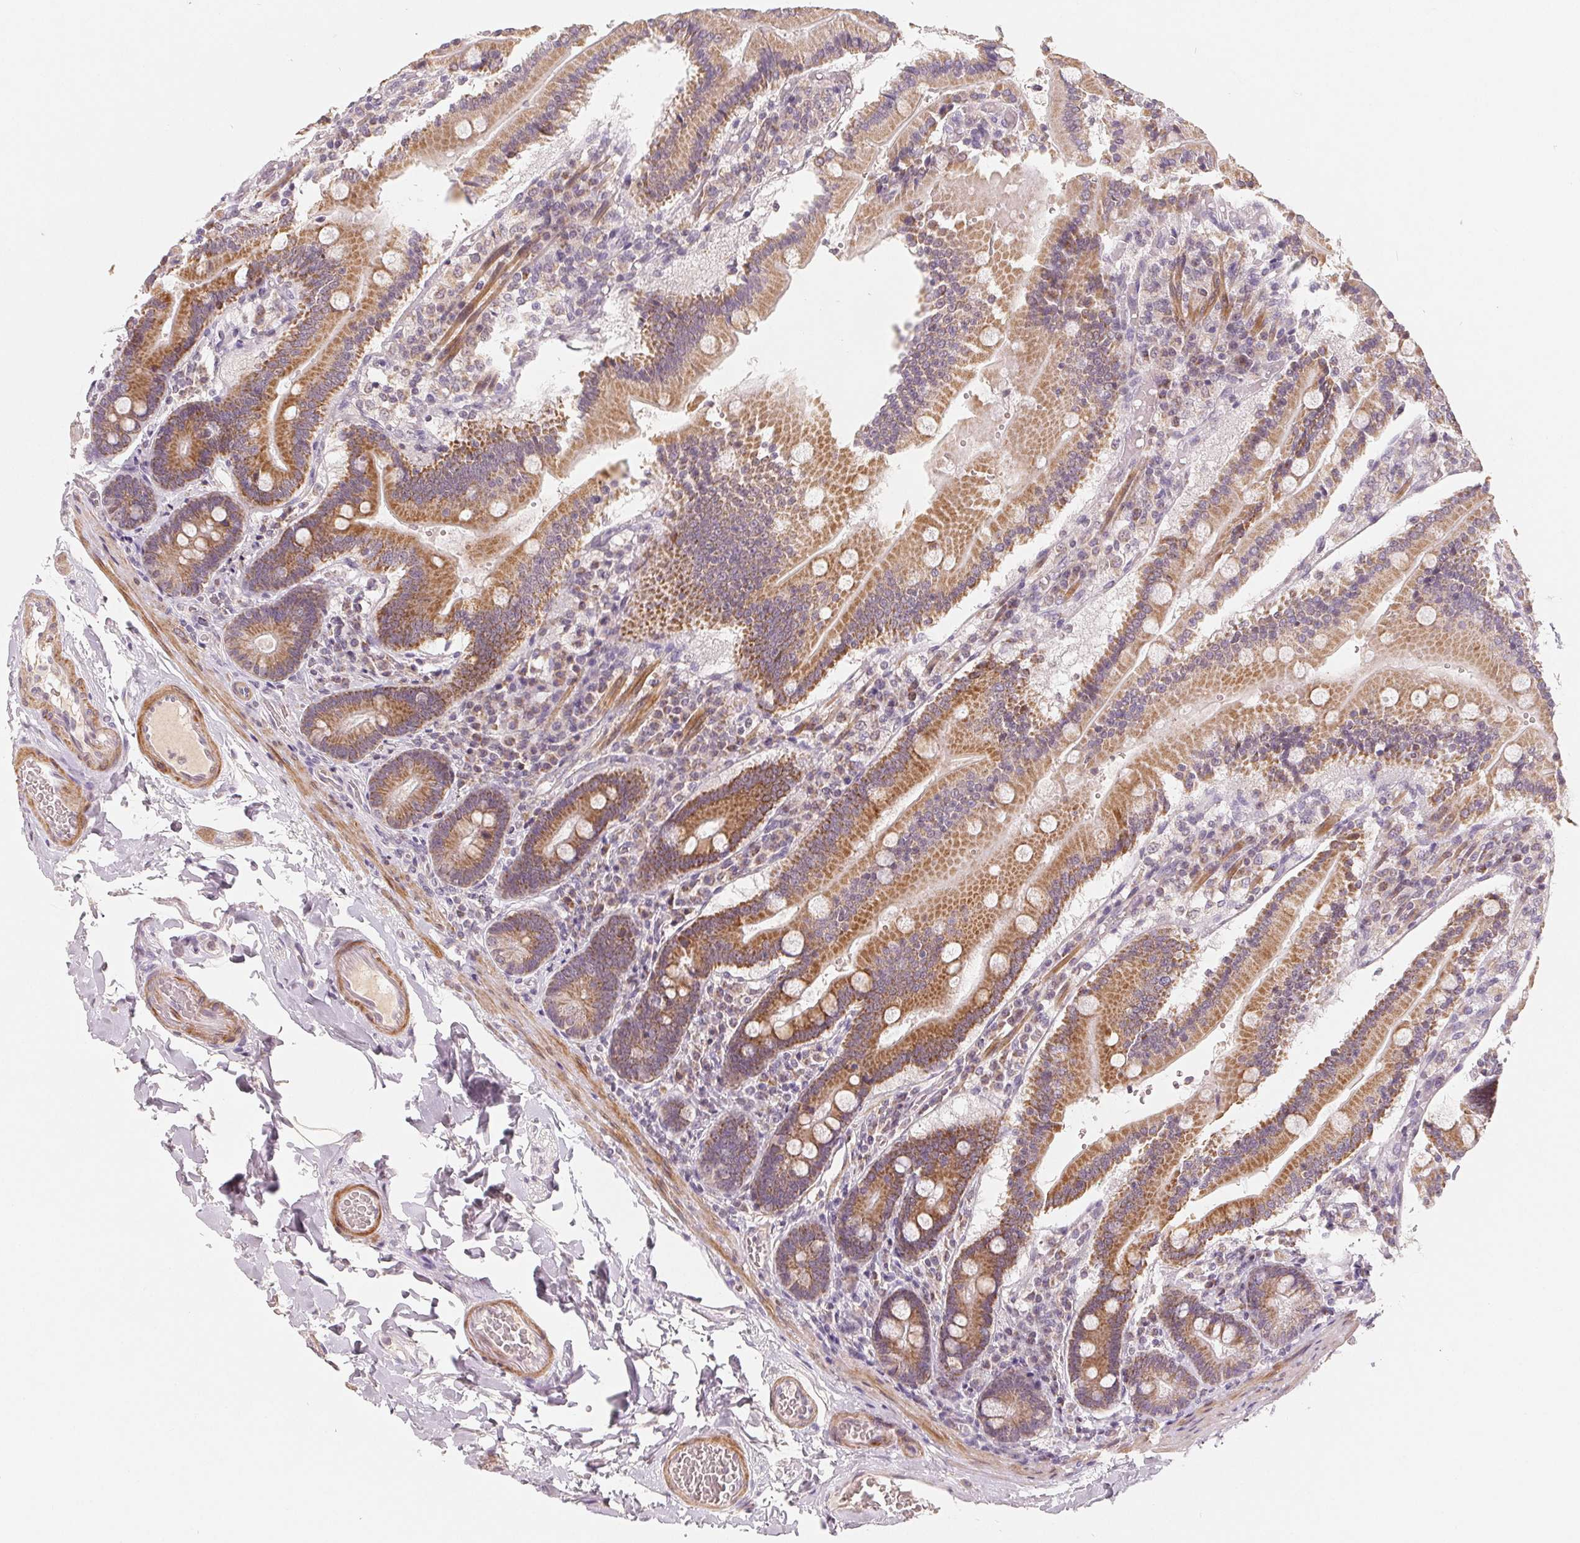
{"staining": {"intensity": "moderate", "quantity": ">75%", "location": "cytoplasmic/membranous"}, "tissue": "duodenum", "cell_type": "Glandular cells", "image_type": "normal", "snomed": [{"axis": "morphology", "description": "Normal tissue, NOS"}, {"axis": "topography", "description": "Duodenum"}], "caption": "A histopathology image showing moderate cytoplasmic/membranous staining in approximately >75% of glandular cells in normal duodenum, as visualized by brown immunohistochemical staining.", "gene": "GHITM", "patient": {"sex": "female", "age": 62}}